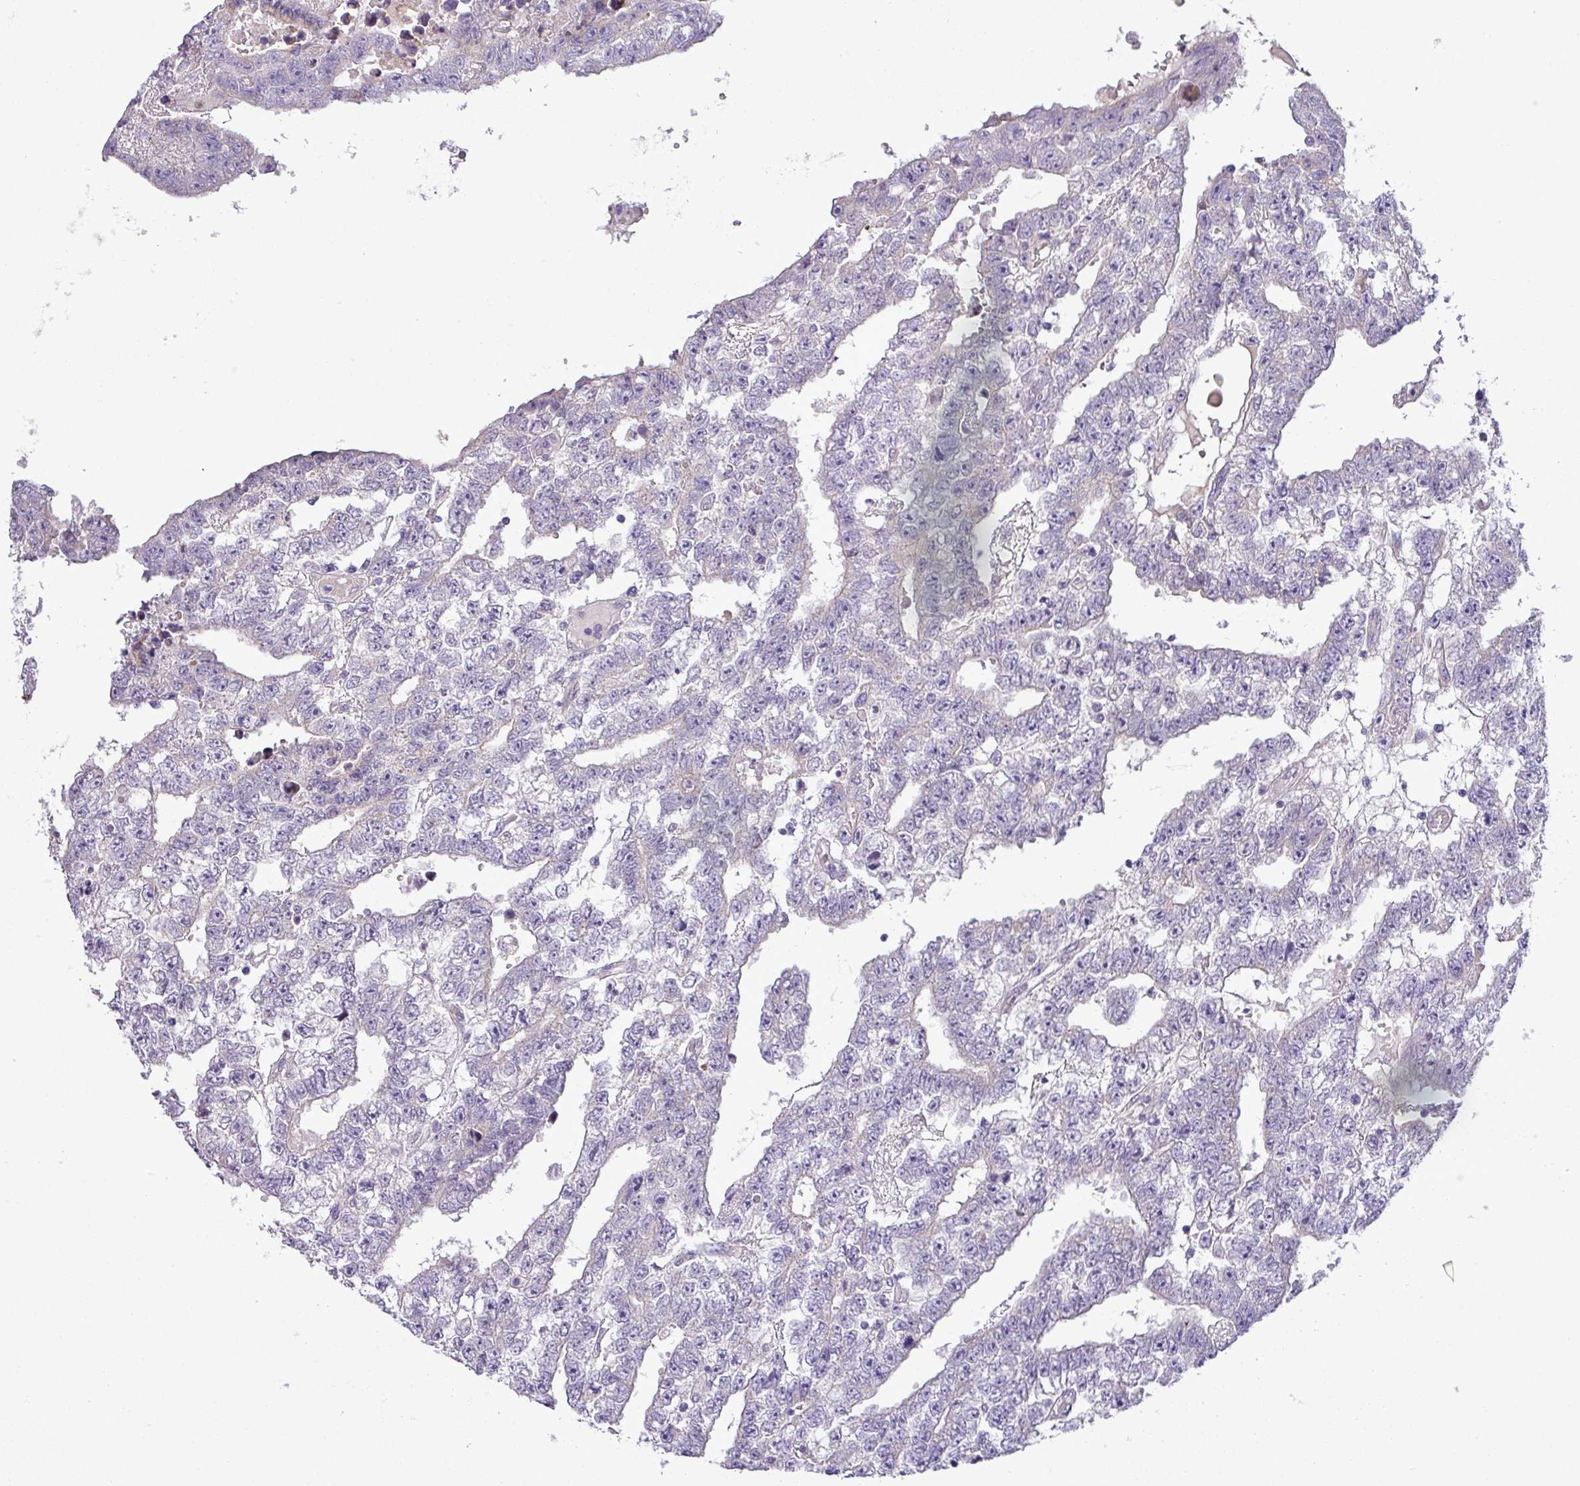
{"staining": {"intensity": "negative", "quantity": "none", "location": "none"}, "tissue": "testis cancer", "cell_type": "Tumor cells", "image_type": "cancer", "snomed": [{"axis": "morphology", "description": "Carcinoma, Embryonal, NOS"}, {"axis": "topography", "description": "Testis"}], "caption": "High power microscopy histopathology image of an immunohistochemistry (IHC) image of testis cancer, revealing no significant positivity in tumor cells.", "gene": "MOCS3", "patient": {"sex": "male", "age": 25}}